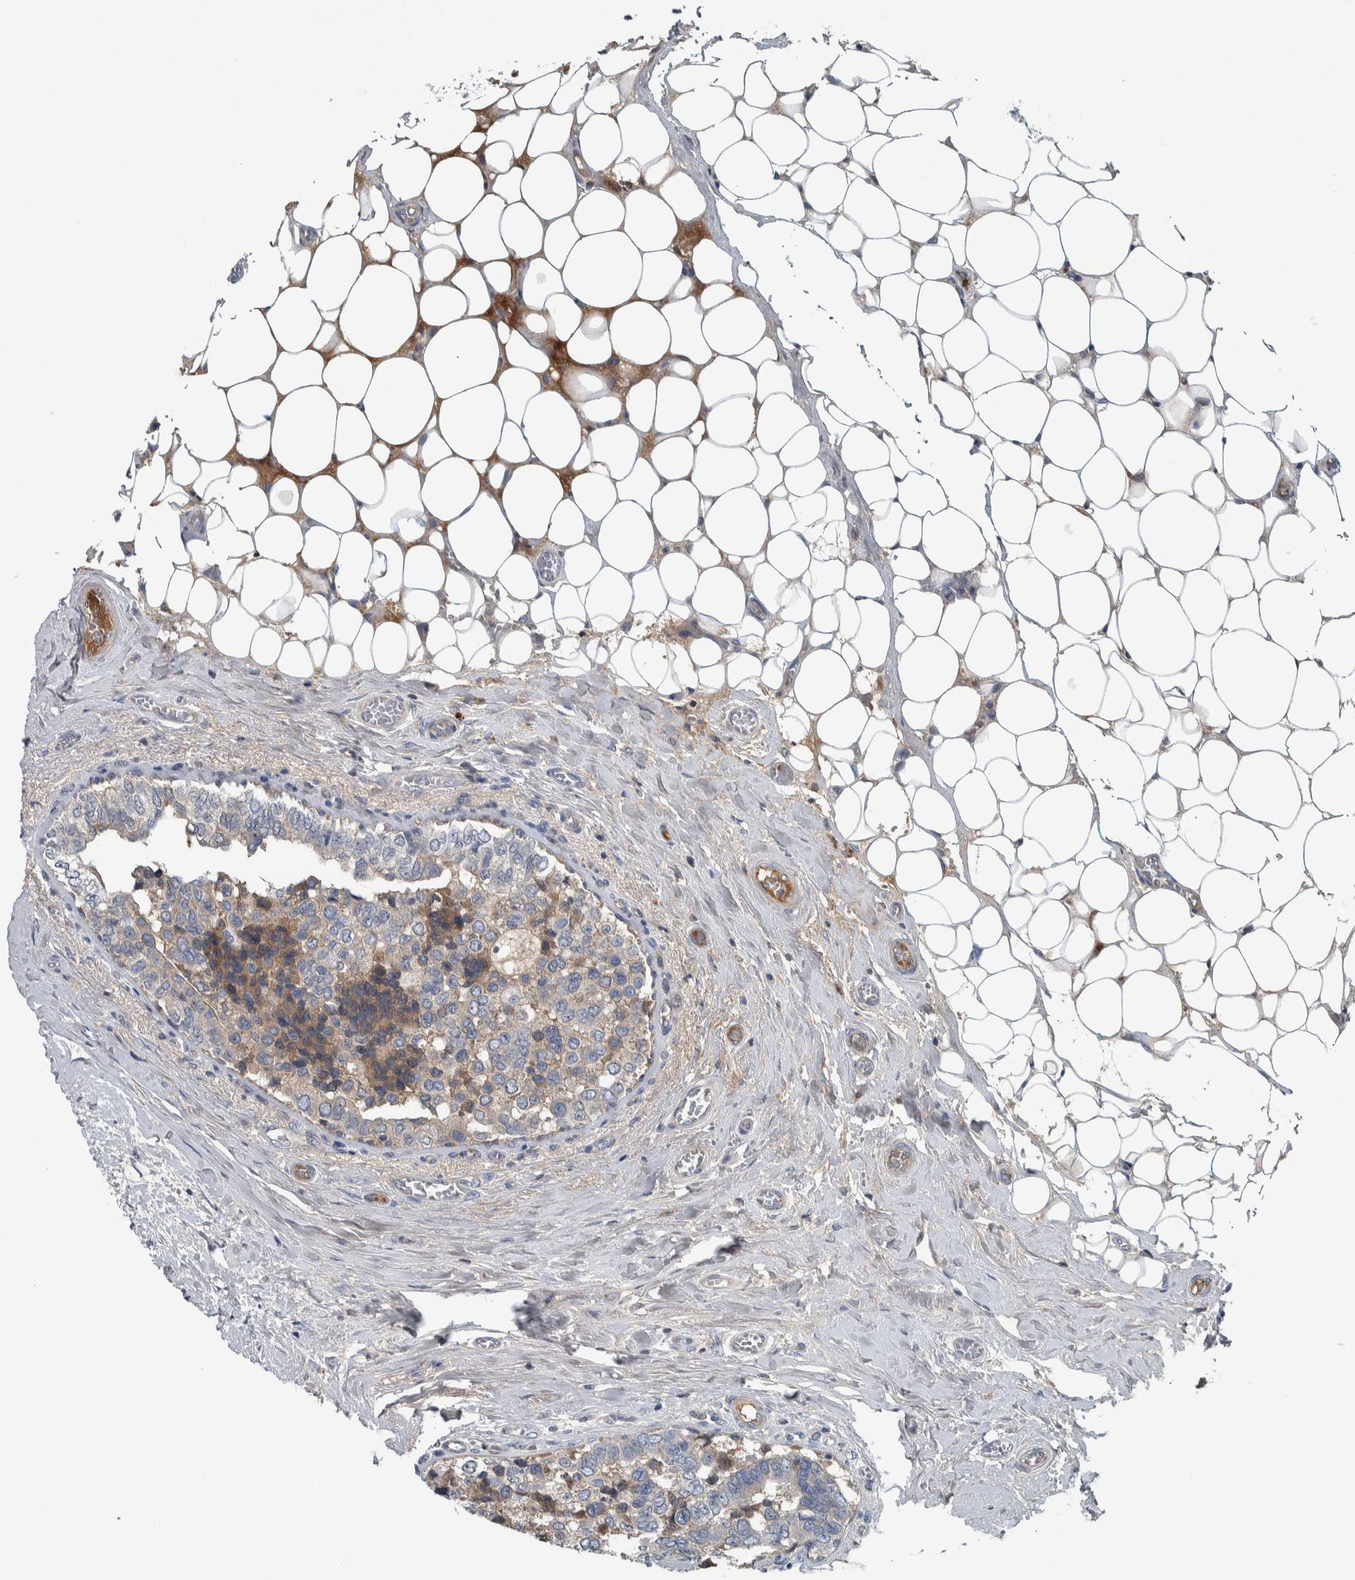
{"staining": {"intensity": "moderate", "quantity": "<25%", "location": "cytoplasmic/membranous"}, "tissue": "breast cancer", "cell_type": "Tumor cells", "image_type": "cancer", "snomed": [{"axis": "morphology", "description": "Normal tissue, NOS"}, {"axis": "morphology", "description": "Duct carcinoma"}, {"axis": "topography", "description": "Breast"}], "caption": "Immunohistochemical staining of breast cancer (intraductal carcinoma) displays low levels of moderate cytoplasmic/membranous protein expression in approximately <25% of tumor cells.", "gene": "SERPINC1", "patient": {"sex": "female", "age": 43}}